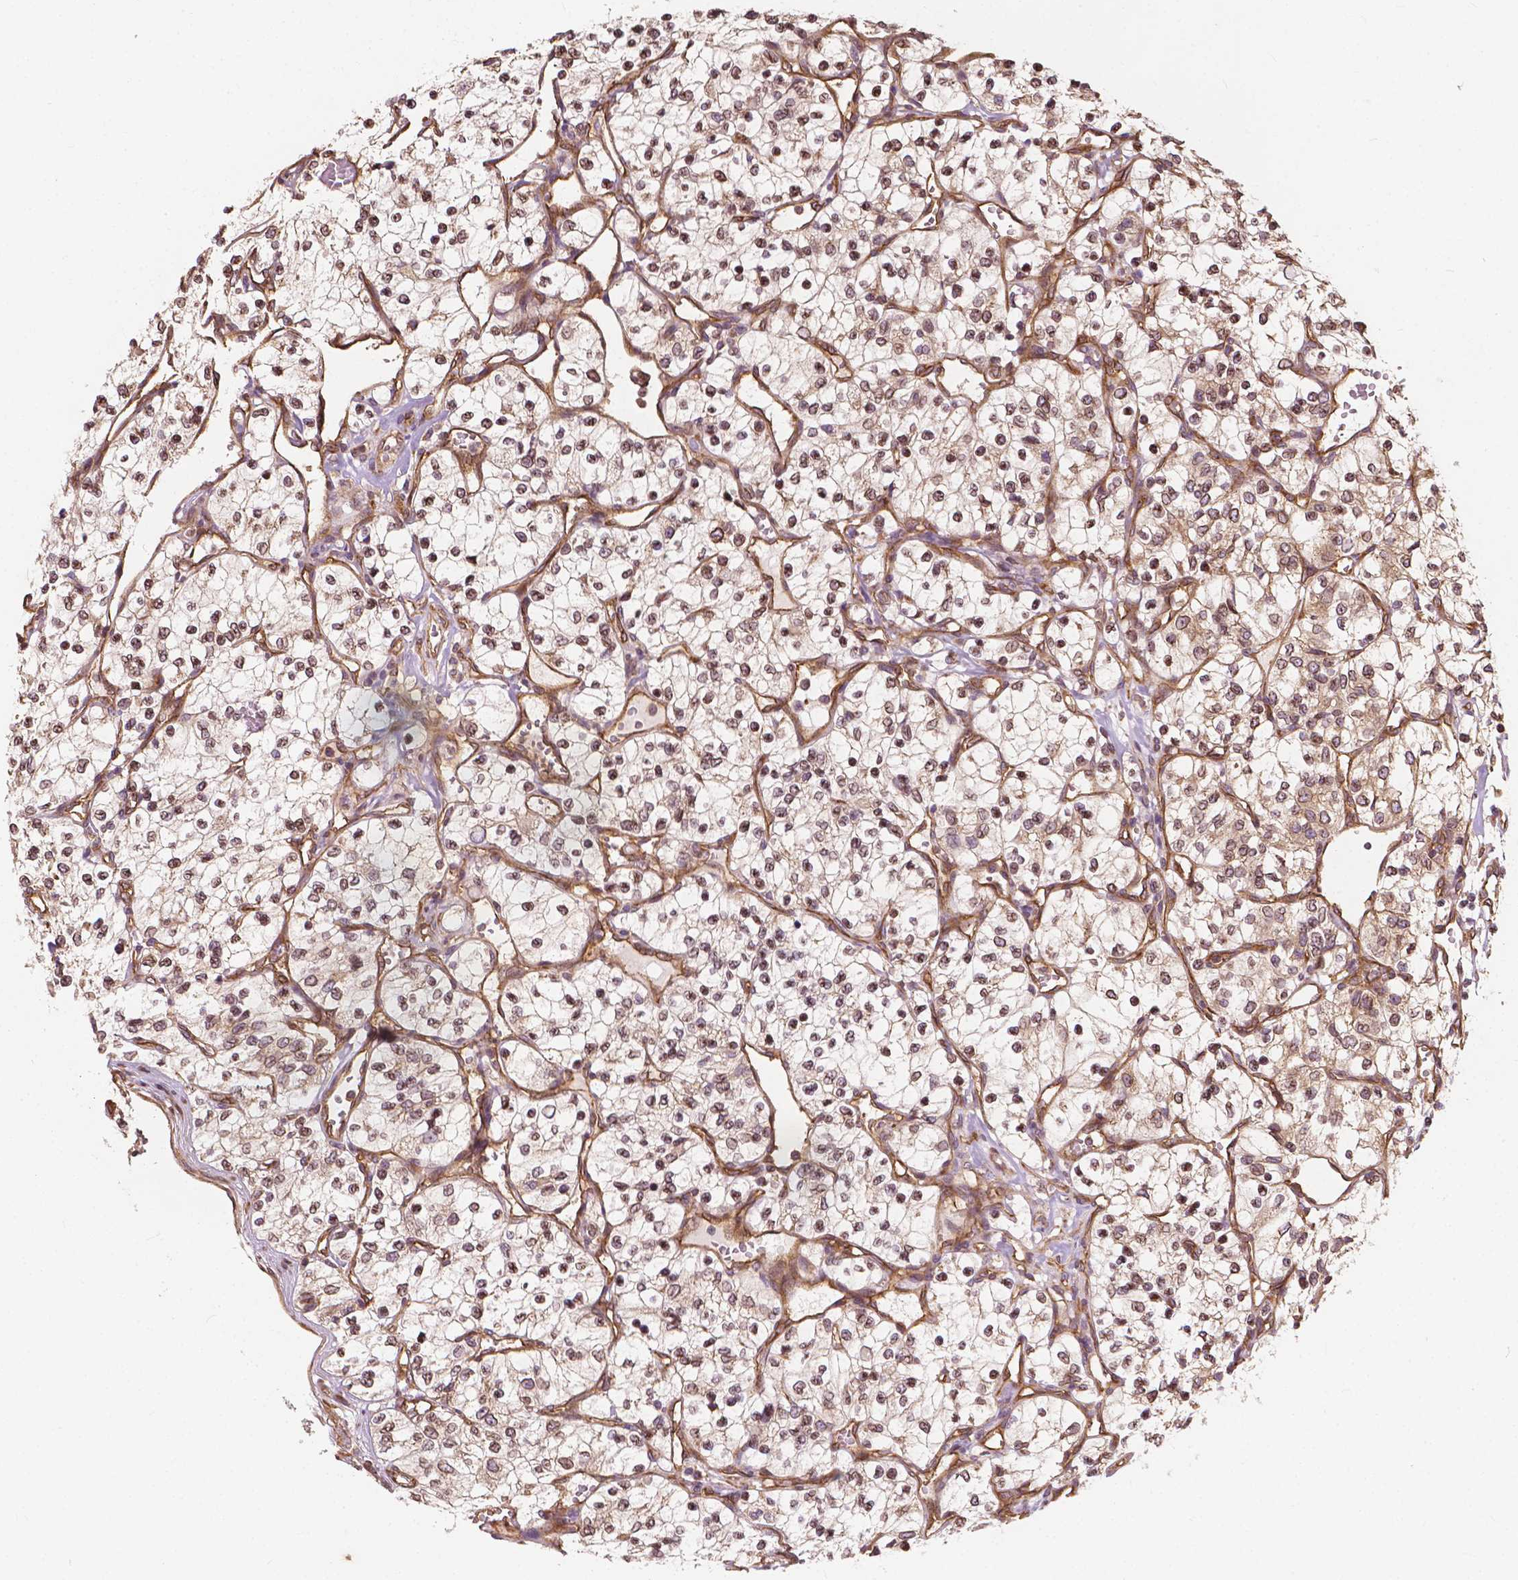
{"staining": {"intensity": "moderate", "quantity": ">75%", "location": "cytoplasmic/membranous,nuclear"}, "tissue": "renal cancer", "cell_type": "Tumor cells", "image_type": "cancer", "snomed": [{"axis": "morphology", "description": "Adenocarcinoma, NOS"}, {"axis": "topography", "description": "Kidney"}], "caption": "DAB immunohistochemical staining of renal adenocarcinoma exhibits moderate cytoplasmic/membranous and nuclear protein positivity in approximately >75% of tumor cells.", "gene": "G3BP1", "patient": {"sex": "female", "age": 69}}